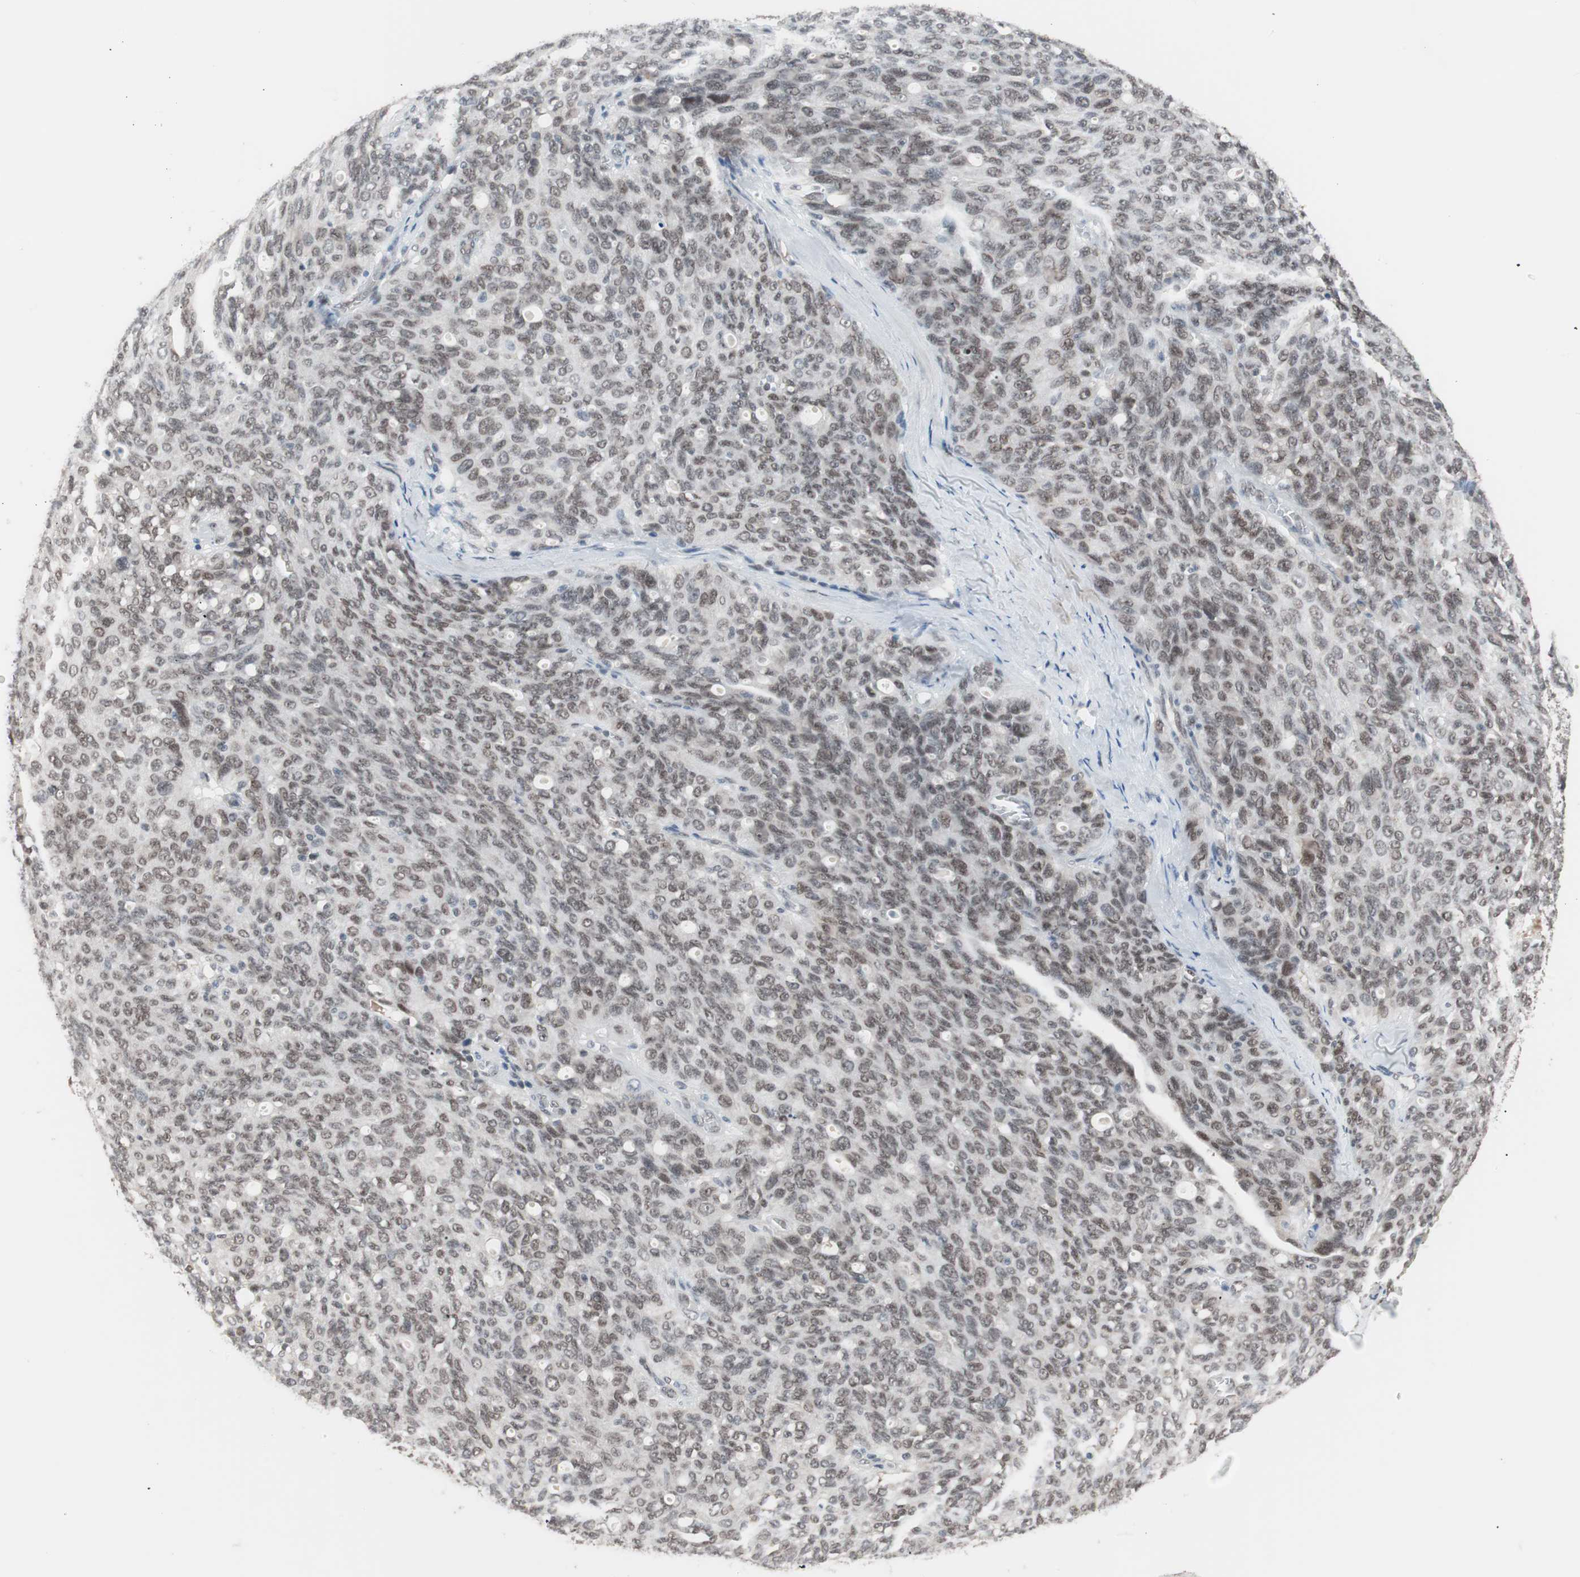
{"staining": {"intensity": "moderate", "quantity": ">75%", "location": "nuclear"}, "tissue": "ovarian cancer", "cell_type": "Tumor cells", "image_type": "cancer", "snomed": [{"axis": "morphology", "description": "Carcinoma, endometroid"}, {"axis": "topography", "description": "Ovary"}], "caption": "Approximately >75% of tumor cells in human ovarian cancer reveal moderate nuclear protein positivity as visualized by brown immunohistochemical staining.", "gene": "LIG3", "patient": {"sex": "female", "age": 60}}